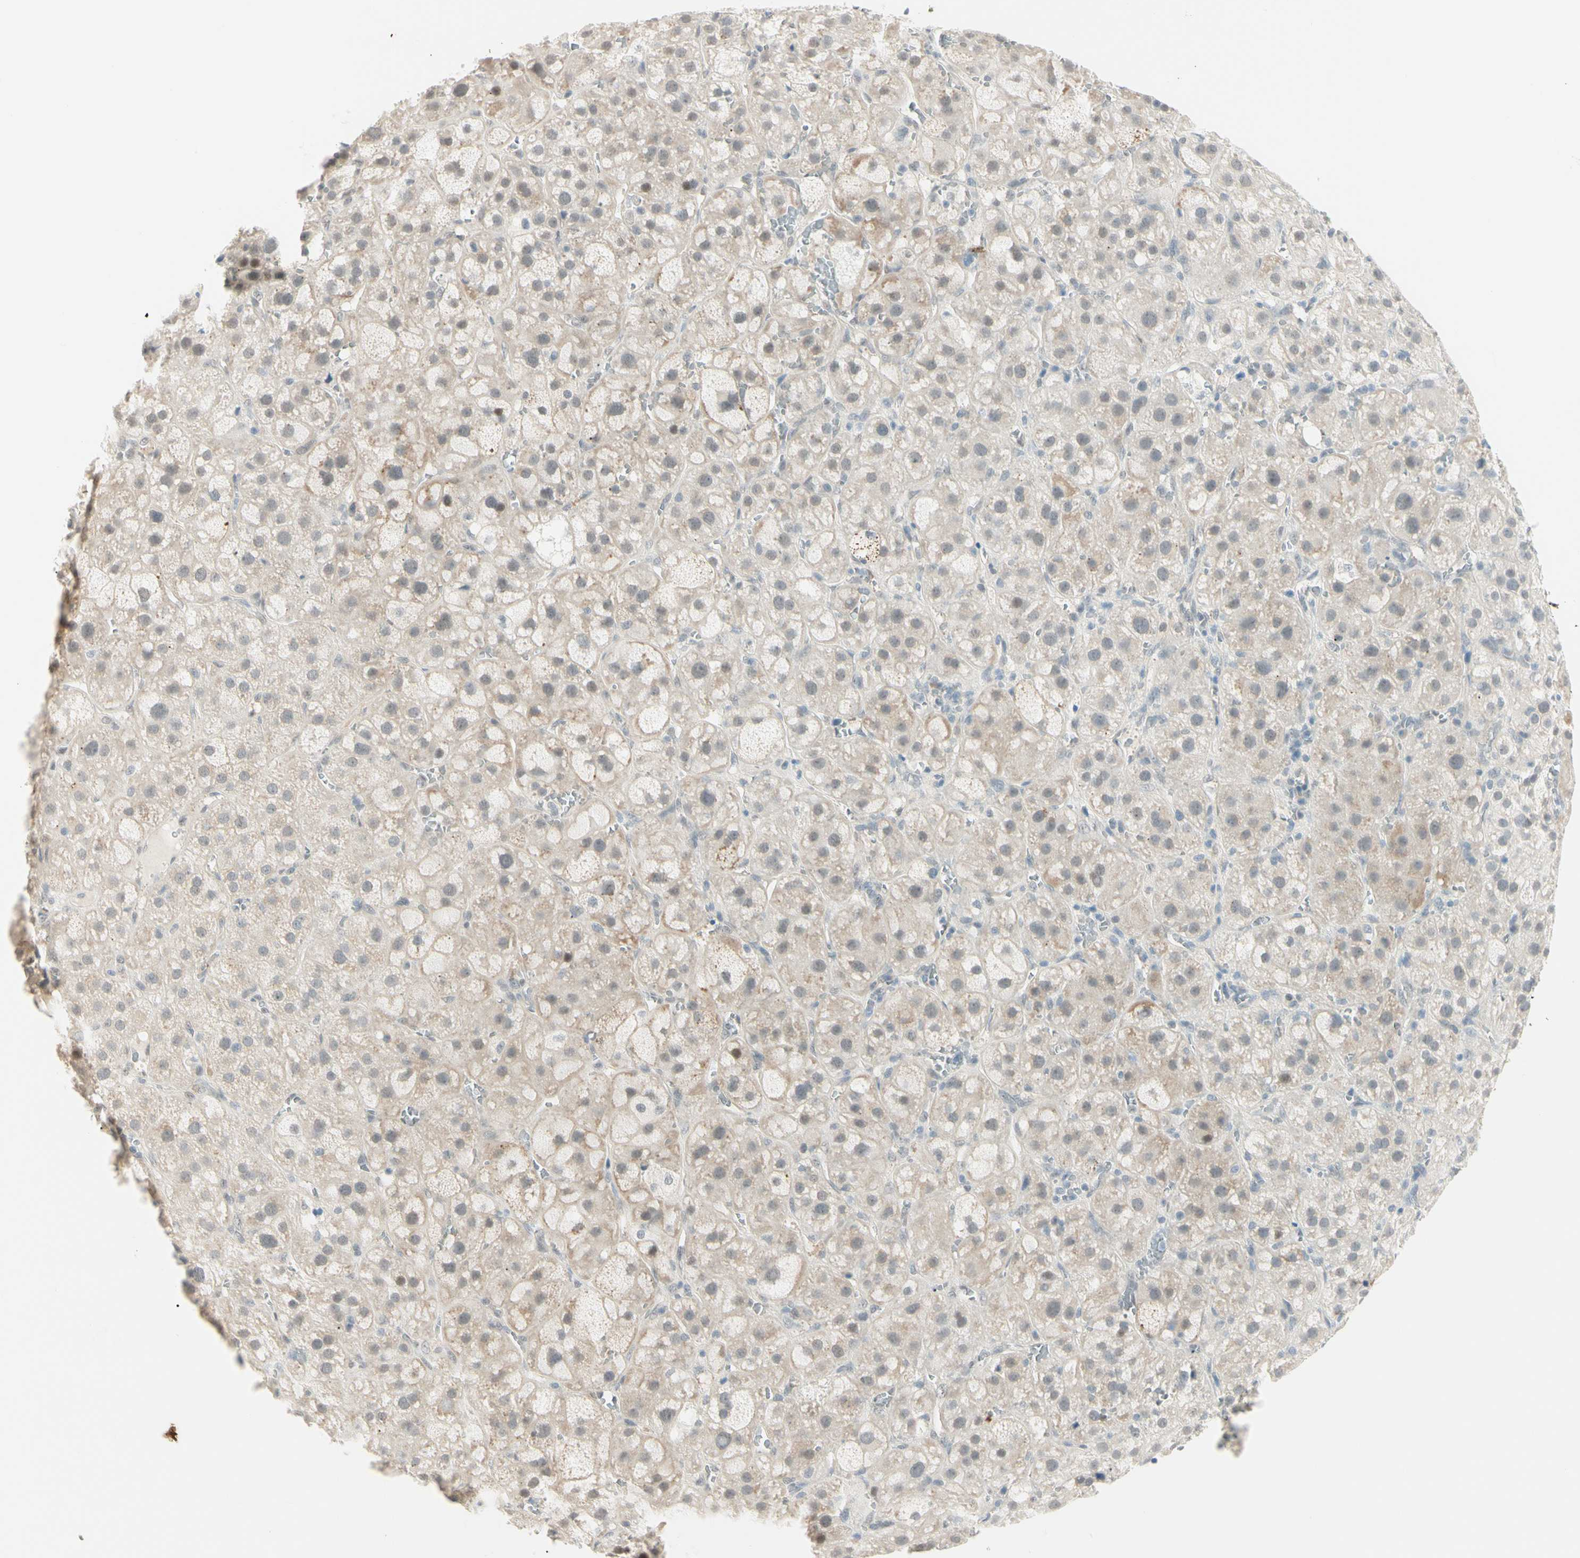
{"staining": {"intensity": "moderate", "quantity": "<25%", "location": "nuclear"}, "tissue": "adrenal gland", "cell_type": "Glandular cells", "image_type": "normal", "snomed": [{"axis": "morphology", "description": "Normal tissue, NOS"}, {"axis": "topography", "description": "Adrenal gland"}], "caption": "This image exhibits immunohistochemistry staining of unremarkable human adrenal gland, with low moderate nuclear expression in about <25% of glandular cells.", "gene": "ASPN", "patient": {"sex": "female", "age": 47}}